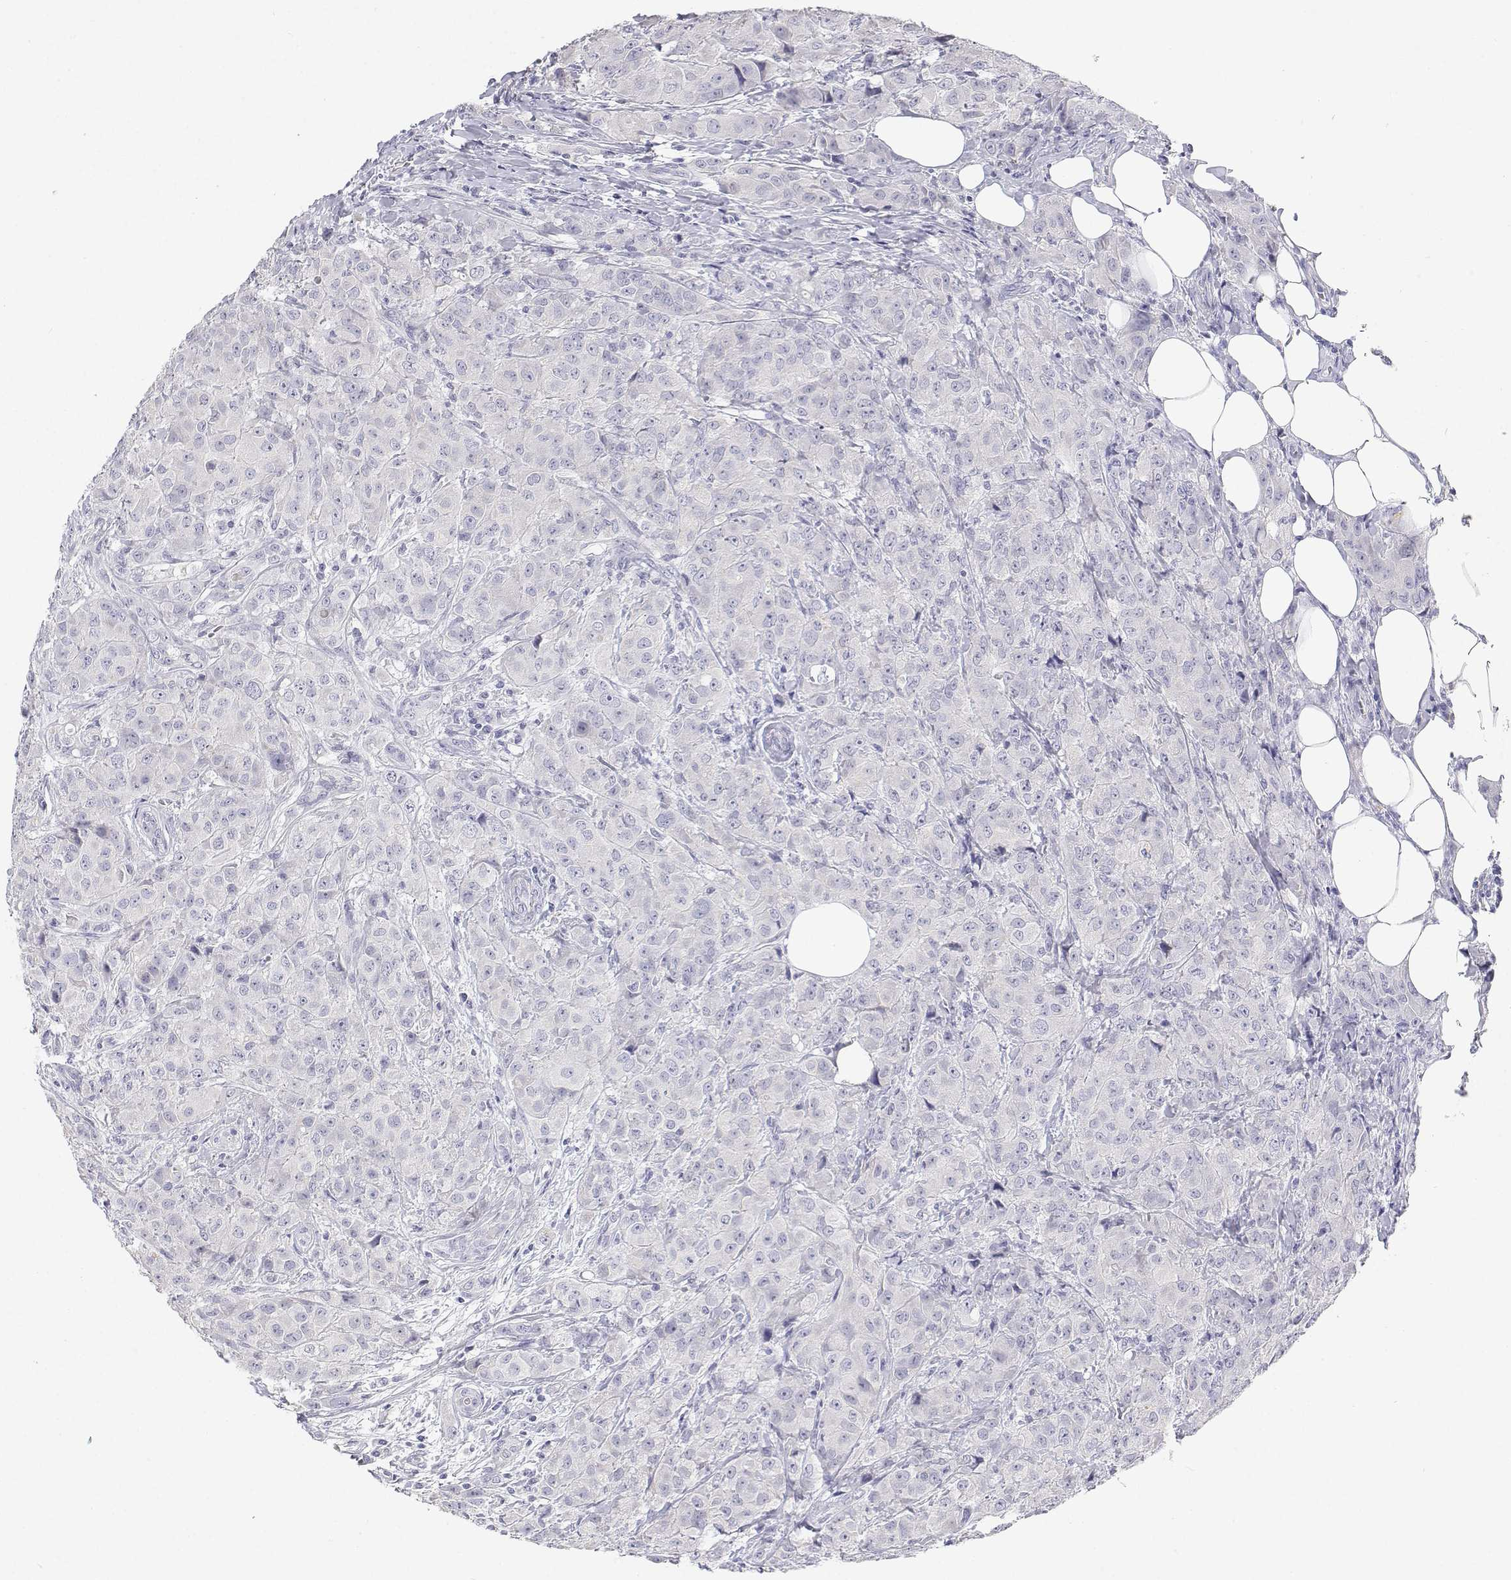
{"staining": {"intensity": "negative", "quantity": "none", "location": "none"}, "tissue": "breast cancer", "cell_type": "Tumor cells", "image_type": "cancer", "snomed": [{"axis": "morphology", "description": "Normal tissue, NOS"}, {"axis": "morphology", "description": "Duct carcinoma"}, {"axis": "topography", "description": "Breast"}], "caption": "This is a histopathology image of IHC staining of breast cancer (intraductal carcinoma), which shows no positivity in tumor cells.", "gene": "NCR2", "patient": {"sex": "female", "age": 43}}